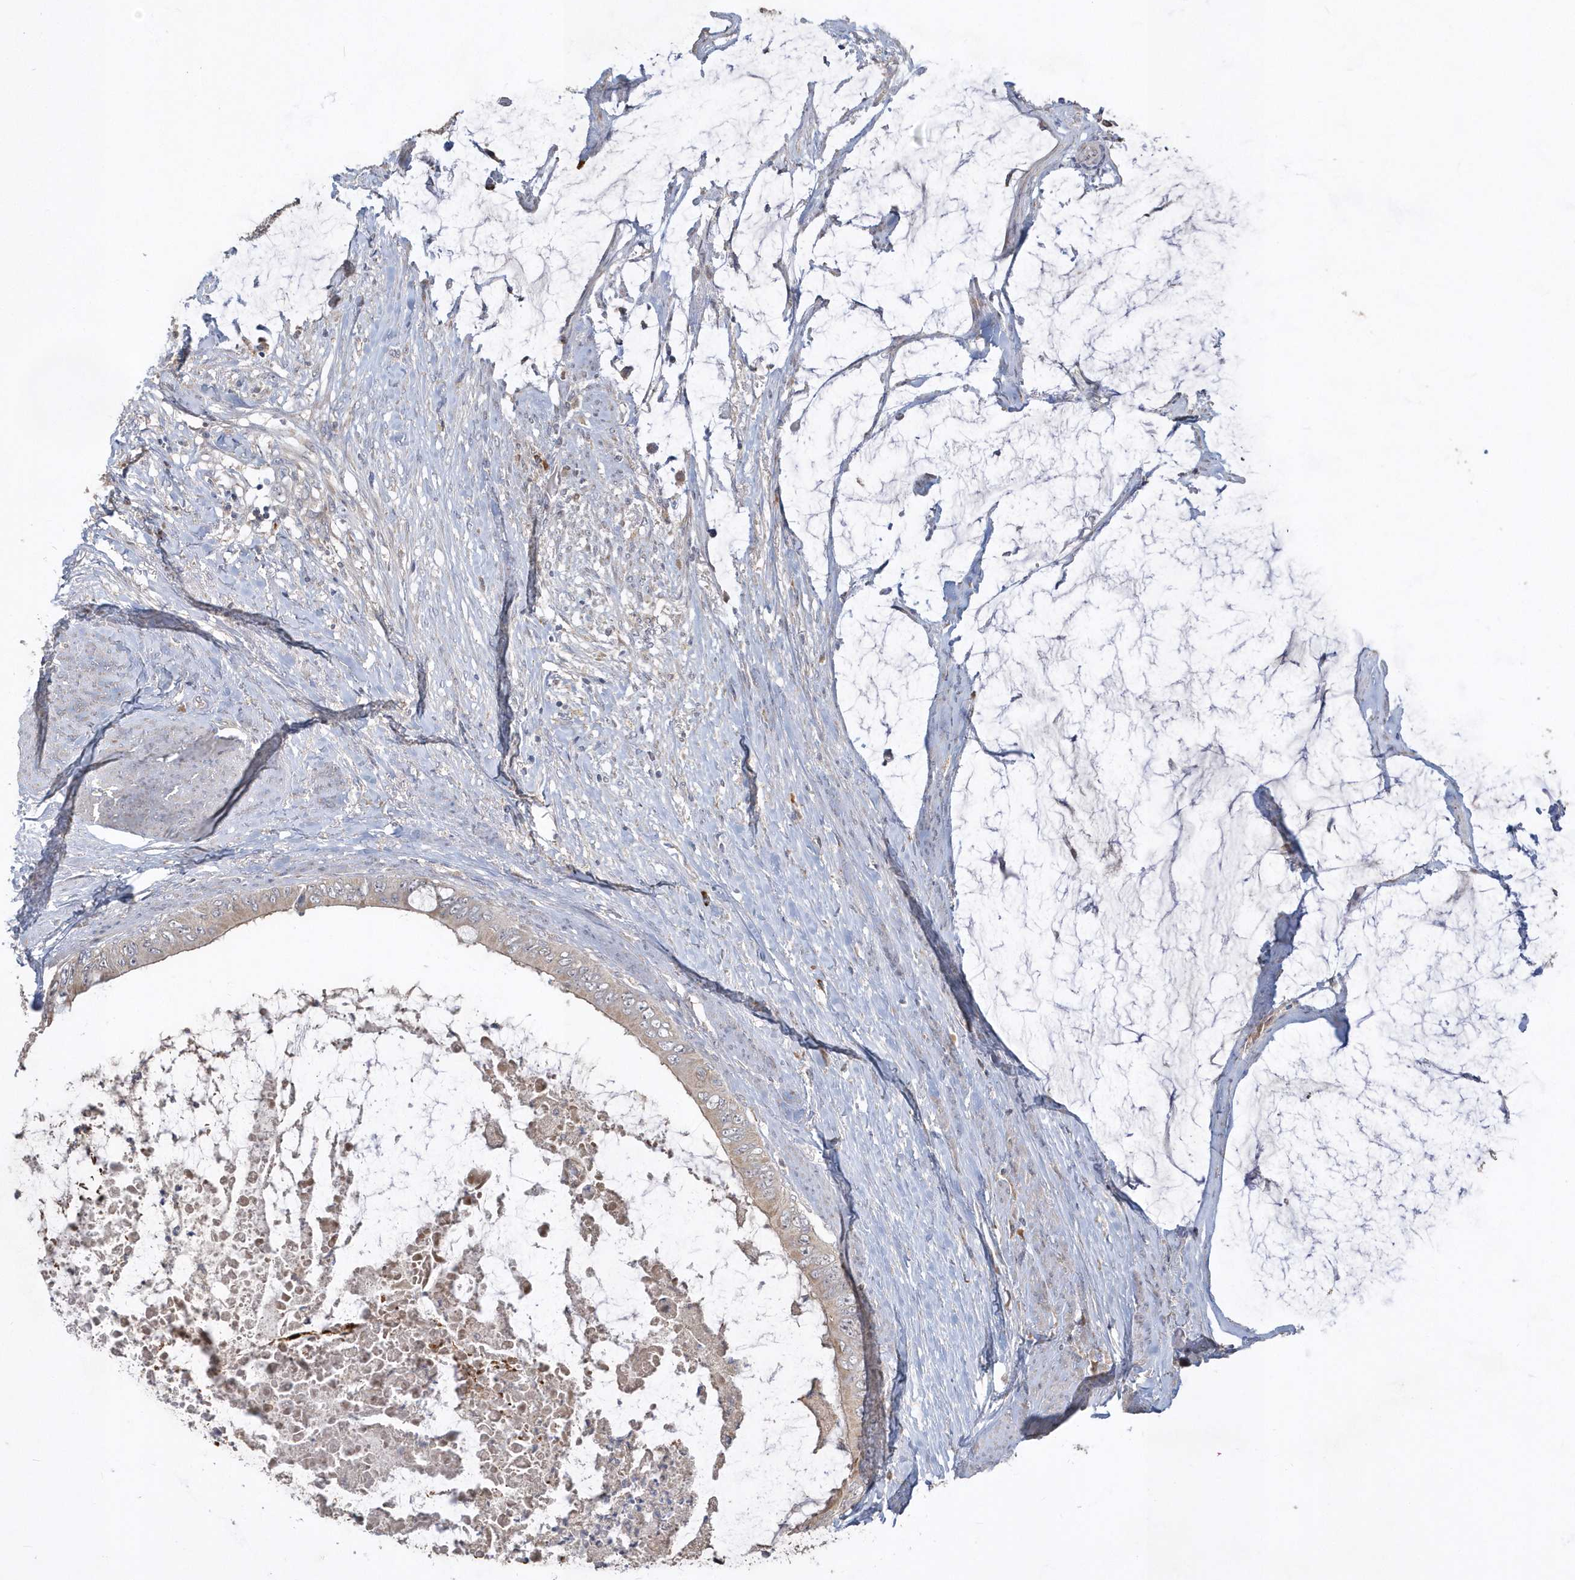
{"staining": {"intensity": "weak", "quantity": ">75%", "location": "cytoplasmic/membranous,nuclear"}, "tissue": "colorectal cancer", "cell_type": "Tumor cells", "image_type": "cancer", "snomed": [{"axis": "morphology", "description": "Normal tissue, NOS"}, {"axis": "morphology", "description": "Adenocarcinoma, NOS"}, {"axis": "topography", "description": "Rectum"}, {"axis": "topography", "description": "Peripheral nerve tissue"}], "caption": "Tumor cells show weak cytoplasmic/membranous and nuclear staining in approximately >75% of cells in colorectal cancer.", "gene": "TRAIP", "patient": {"sex": "female", "age": 77}}